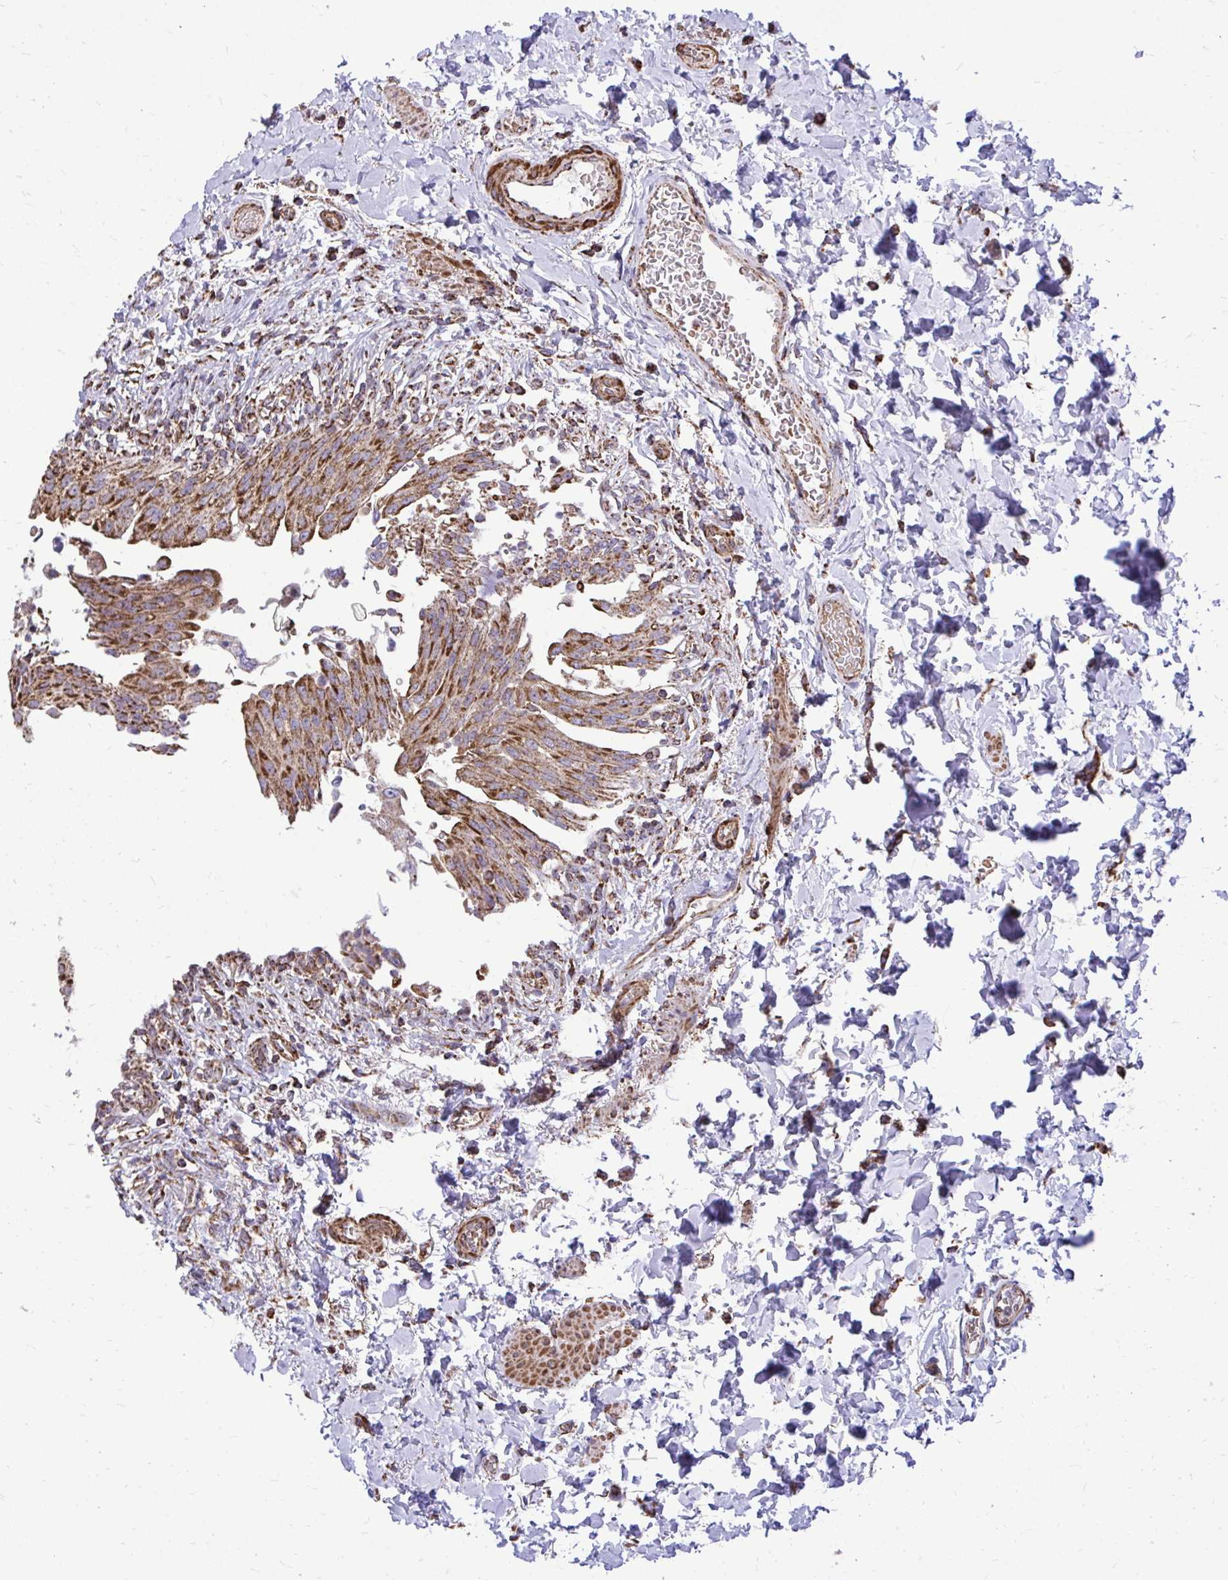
{"staining": {"intensity": "moderate", "quantity": ">75%", "location": "cytoplasmic/membranous"}, "tissue": "urinary bladder", "cell_type": "Urothelial cells", "image_type": "normal", "snomed": [{"axis": "morphology", "description": "Normal tissue, NOS"}, {"axis": "topography", "description": "Urinary bladder"}, {"axis": "topography", "description": "Peripheral nerve tissue"}], "caption": "IHC micrograph of benign urinary bladder stained for a protein (brown), which demonstrates medium levels of moderate cytoplasmic/membranous expression in about >75% of urothelial cells.", "gene": "UBE2C", "patient": {"sex": "female", "age": 60}}